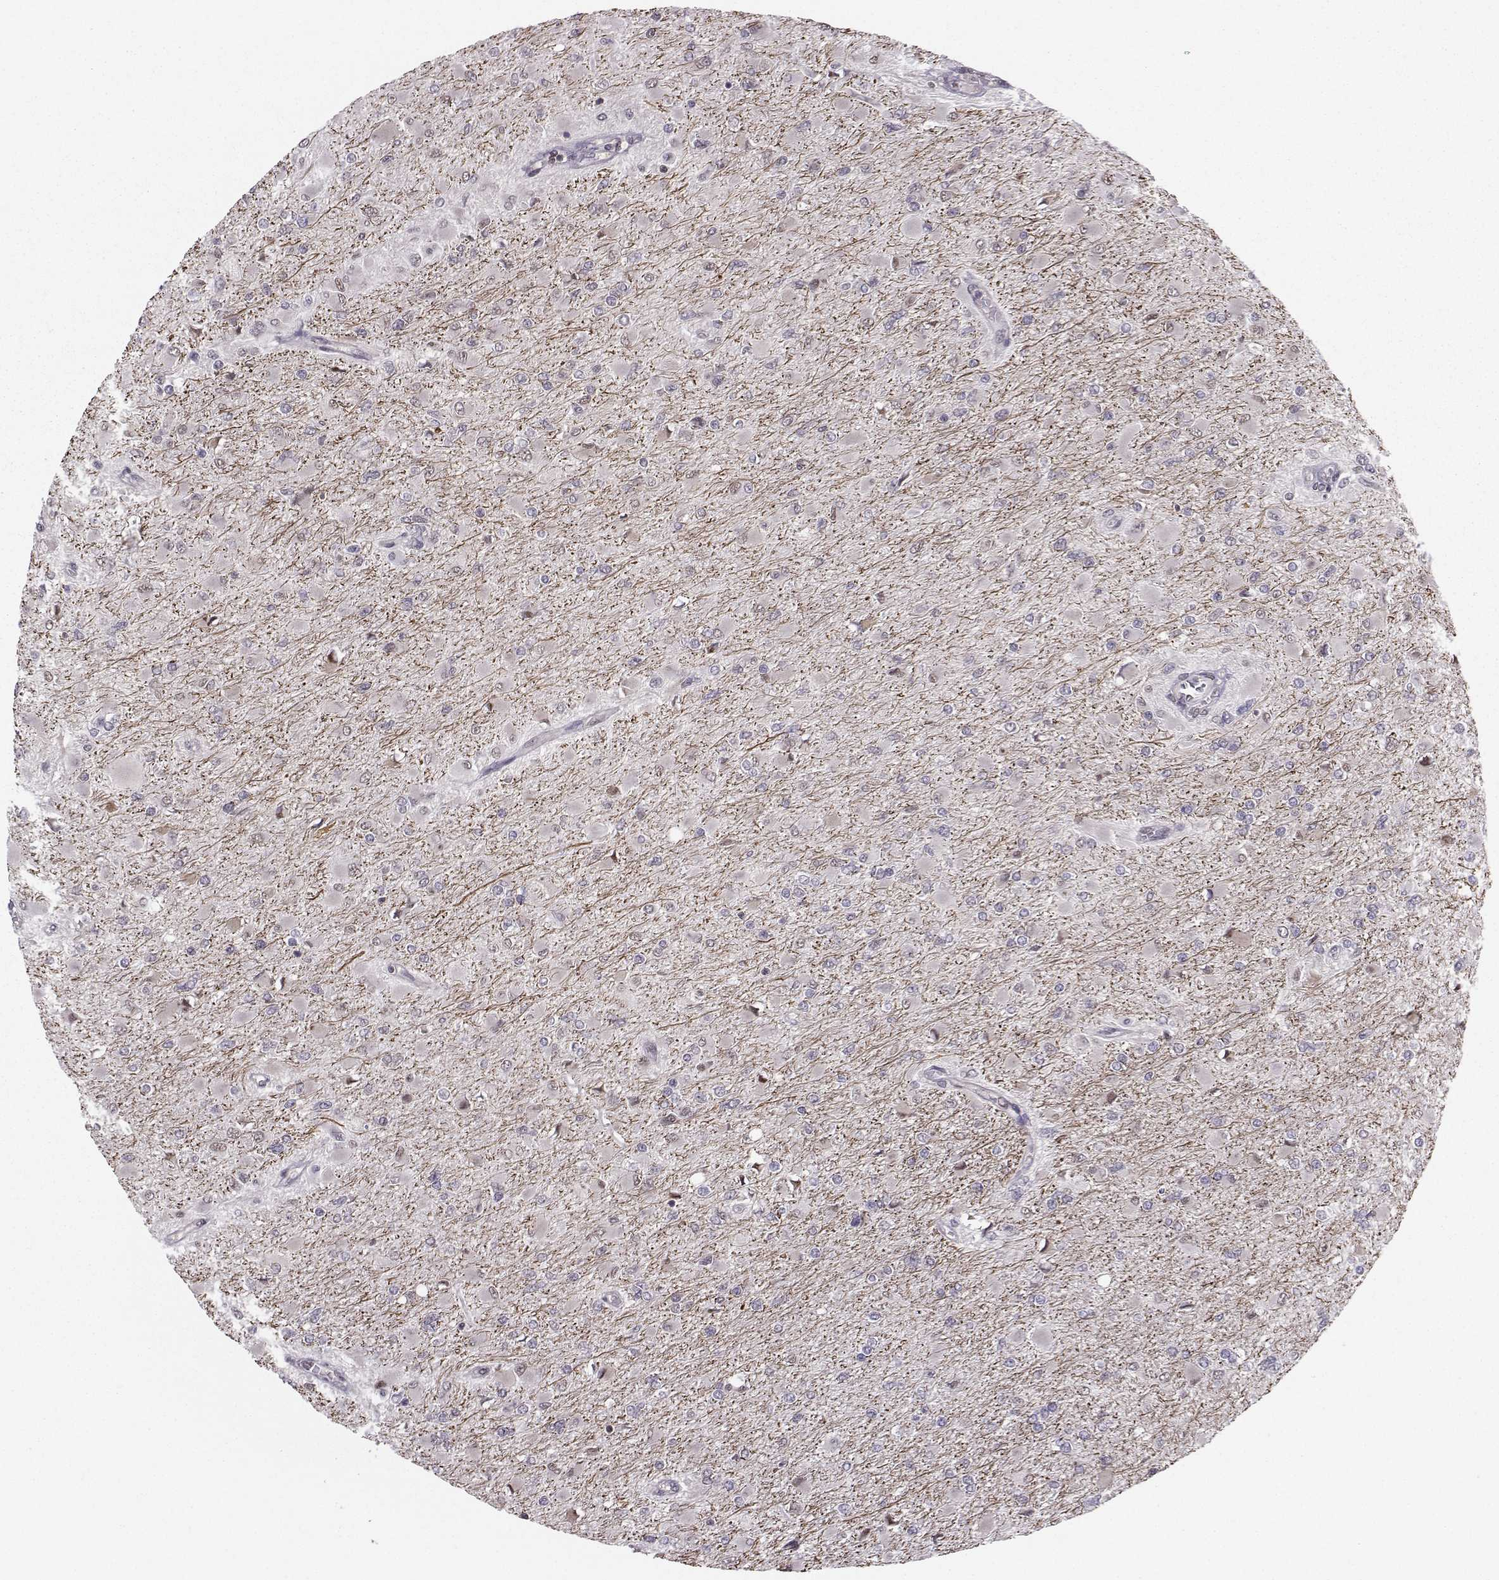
{"staining": {"intensity": "negative", "quantity": "none", "location": "none"}, "tissue": "glioma", "cell_type": "Tumor cells", "image_type": "cancer", "snomed": [{"axis": "morphology", "description": "Glioma, malignant, High grade"}, {"axis": "topography", "description": "Cerebral cortex"}], "caption": "DAB (3,3'-diaminobenzidine) immunohistochemical staining of high-grade glioma (malignant) shows no significant expression in tumor cells.", "gene": "PKP2", "patient": {"sex": "female", "age": 36}}